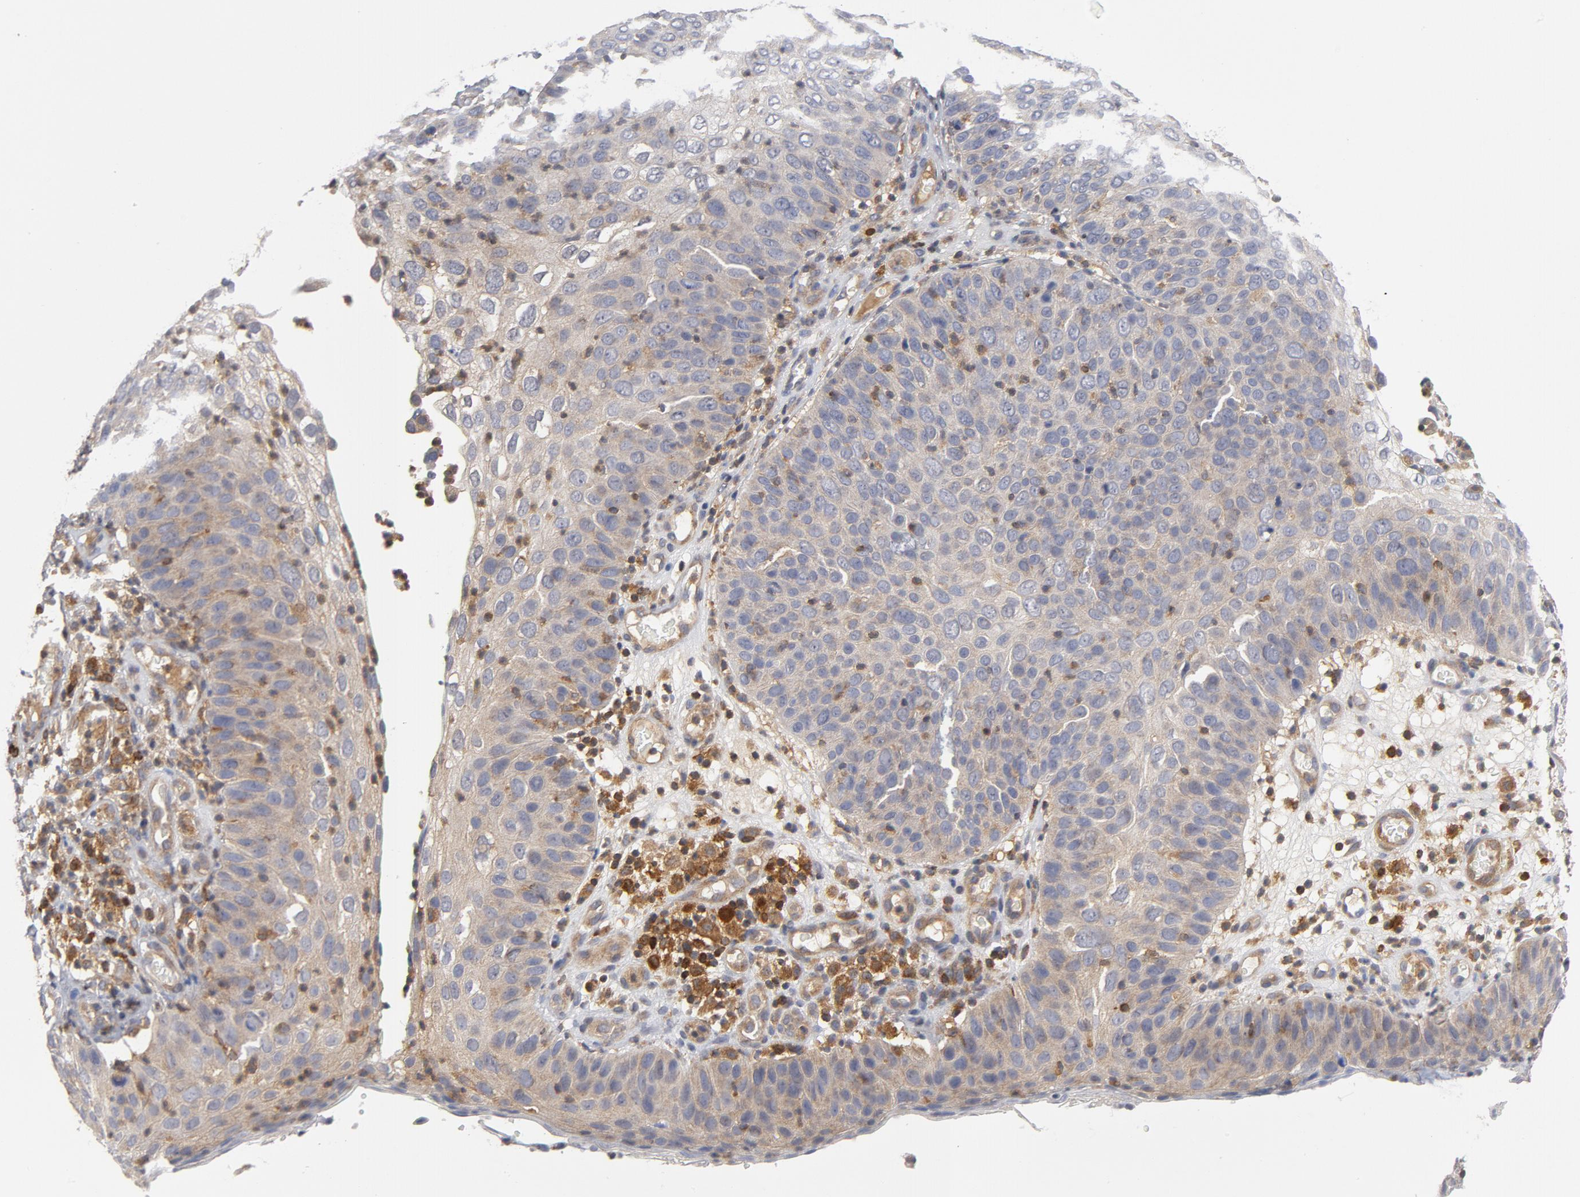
{"staining": {"intensity": "moderate", "quantity": ">75%", "location": "cytoplasmic/membranous"}, "tissue": "skin cancer", "cell_type": "Tumor cells", "image_type": "cancer", "snomed": [{"axis": "morphology", "description": "Squamous cell carcinoma, NOS"}, {"axis": "topography", "description": "Skin"}], "caption": "Immunohistochemistry histopathology image of neoplastic tissue: skin cancer (squamous cell carcinoma) stained using immunohistochemistry displays medium levels of moderate protein expression localized specifically in the cytoplasmic/membranous of tumor cells, appearing as a cytoplasmic/membranous brown color.", "gene": "TRADD", "patient": {"sex": "male", "age": 87}}